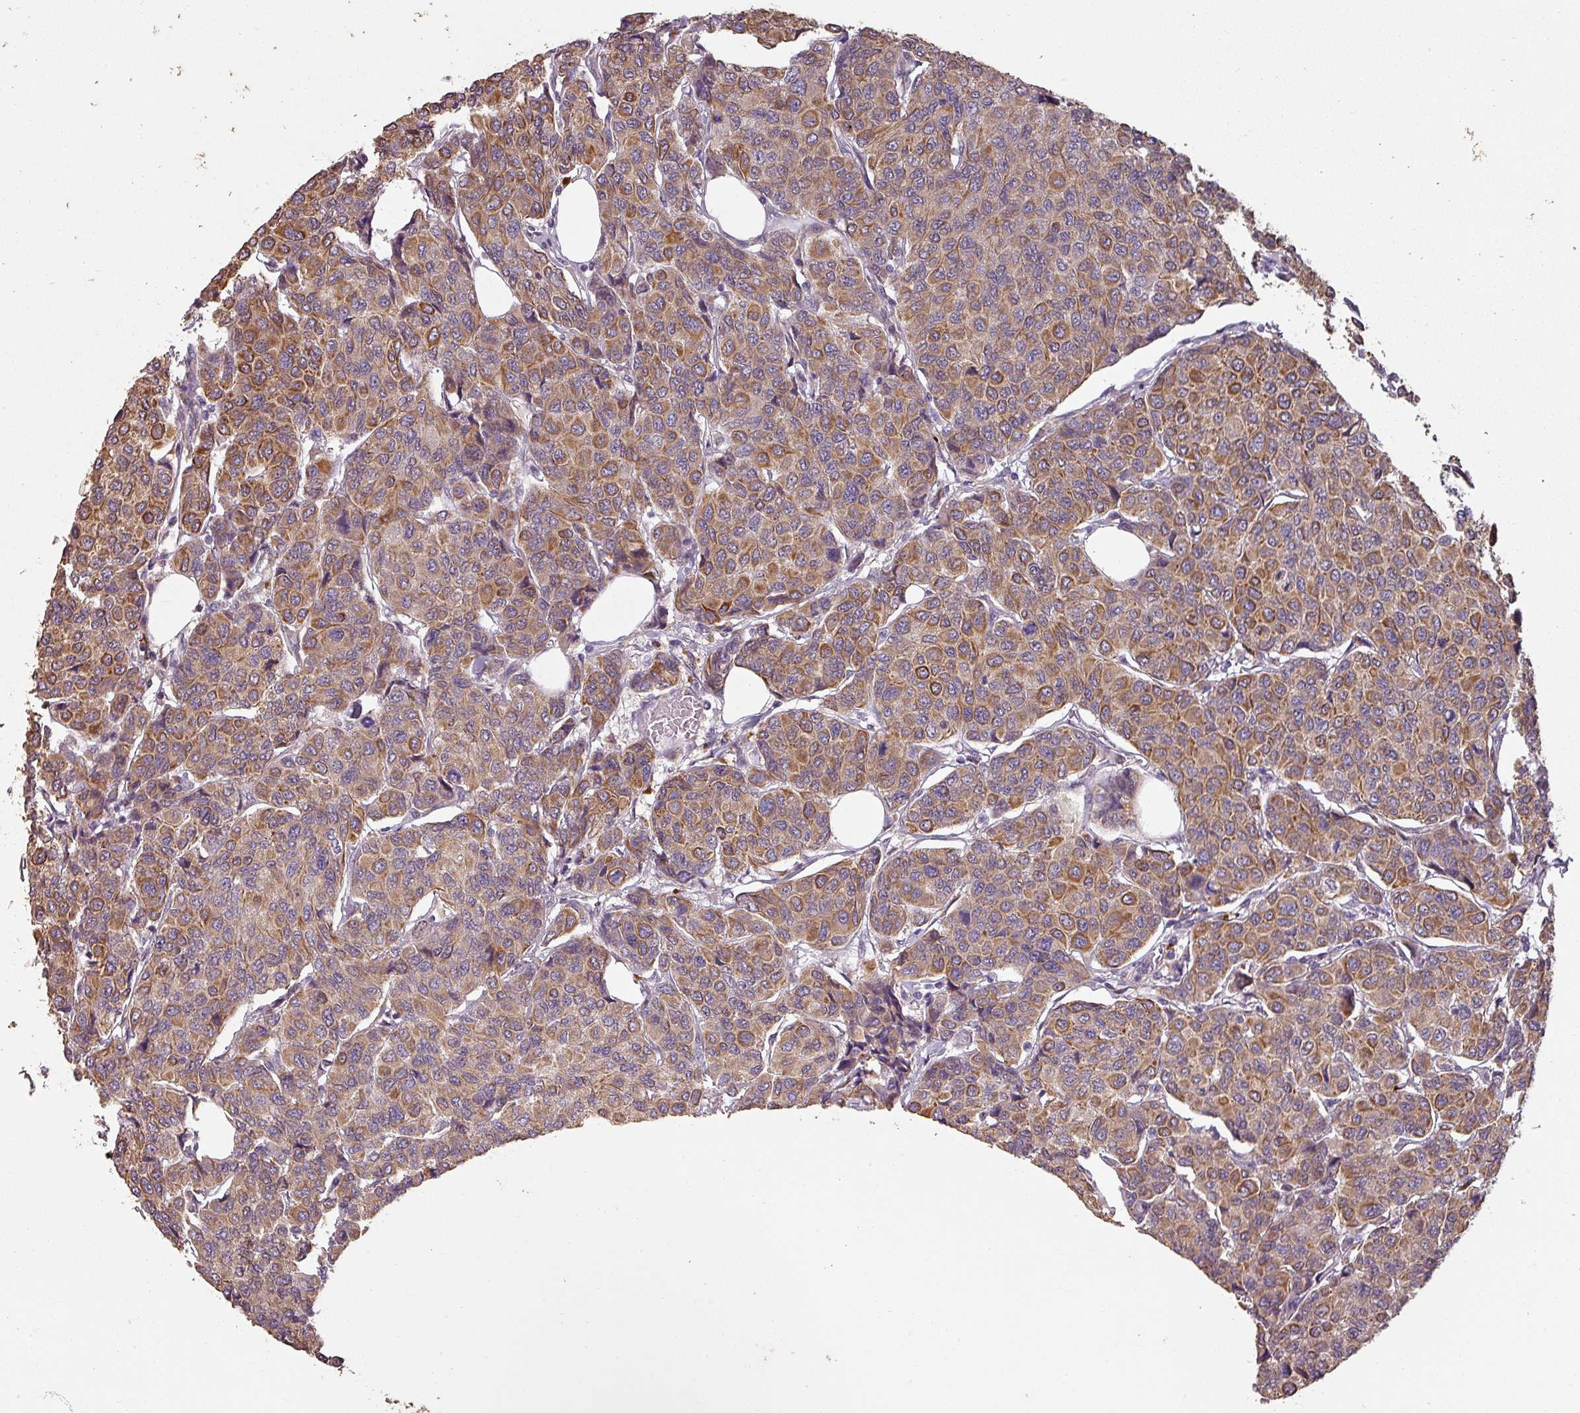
{"staining": {"intensity": "moderate", "quantity": ">75%", "location": "cytoplasmic/membranous"}, "tissue": "breast cancer", "cell_type": "Tumor cells", "image_type": "cancer", "snomed": [{"axis": "morphology", "description": "Duct carcinoma"}, {"axis": "topography", "description": "Breast"}], "caption": "Breast cancer stained with DAB IHC displays medium levels of moderate cytoplasmic/membranous expression in about >75% of tumor cells.", "gene": "LYPLA1", "patient": {"sex": "female", "age": 55}}